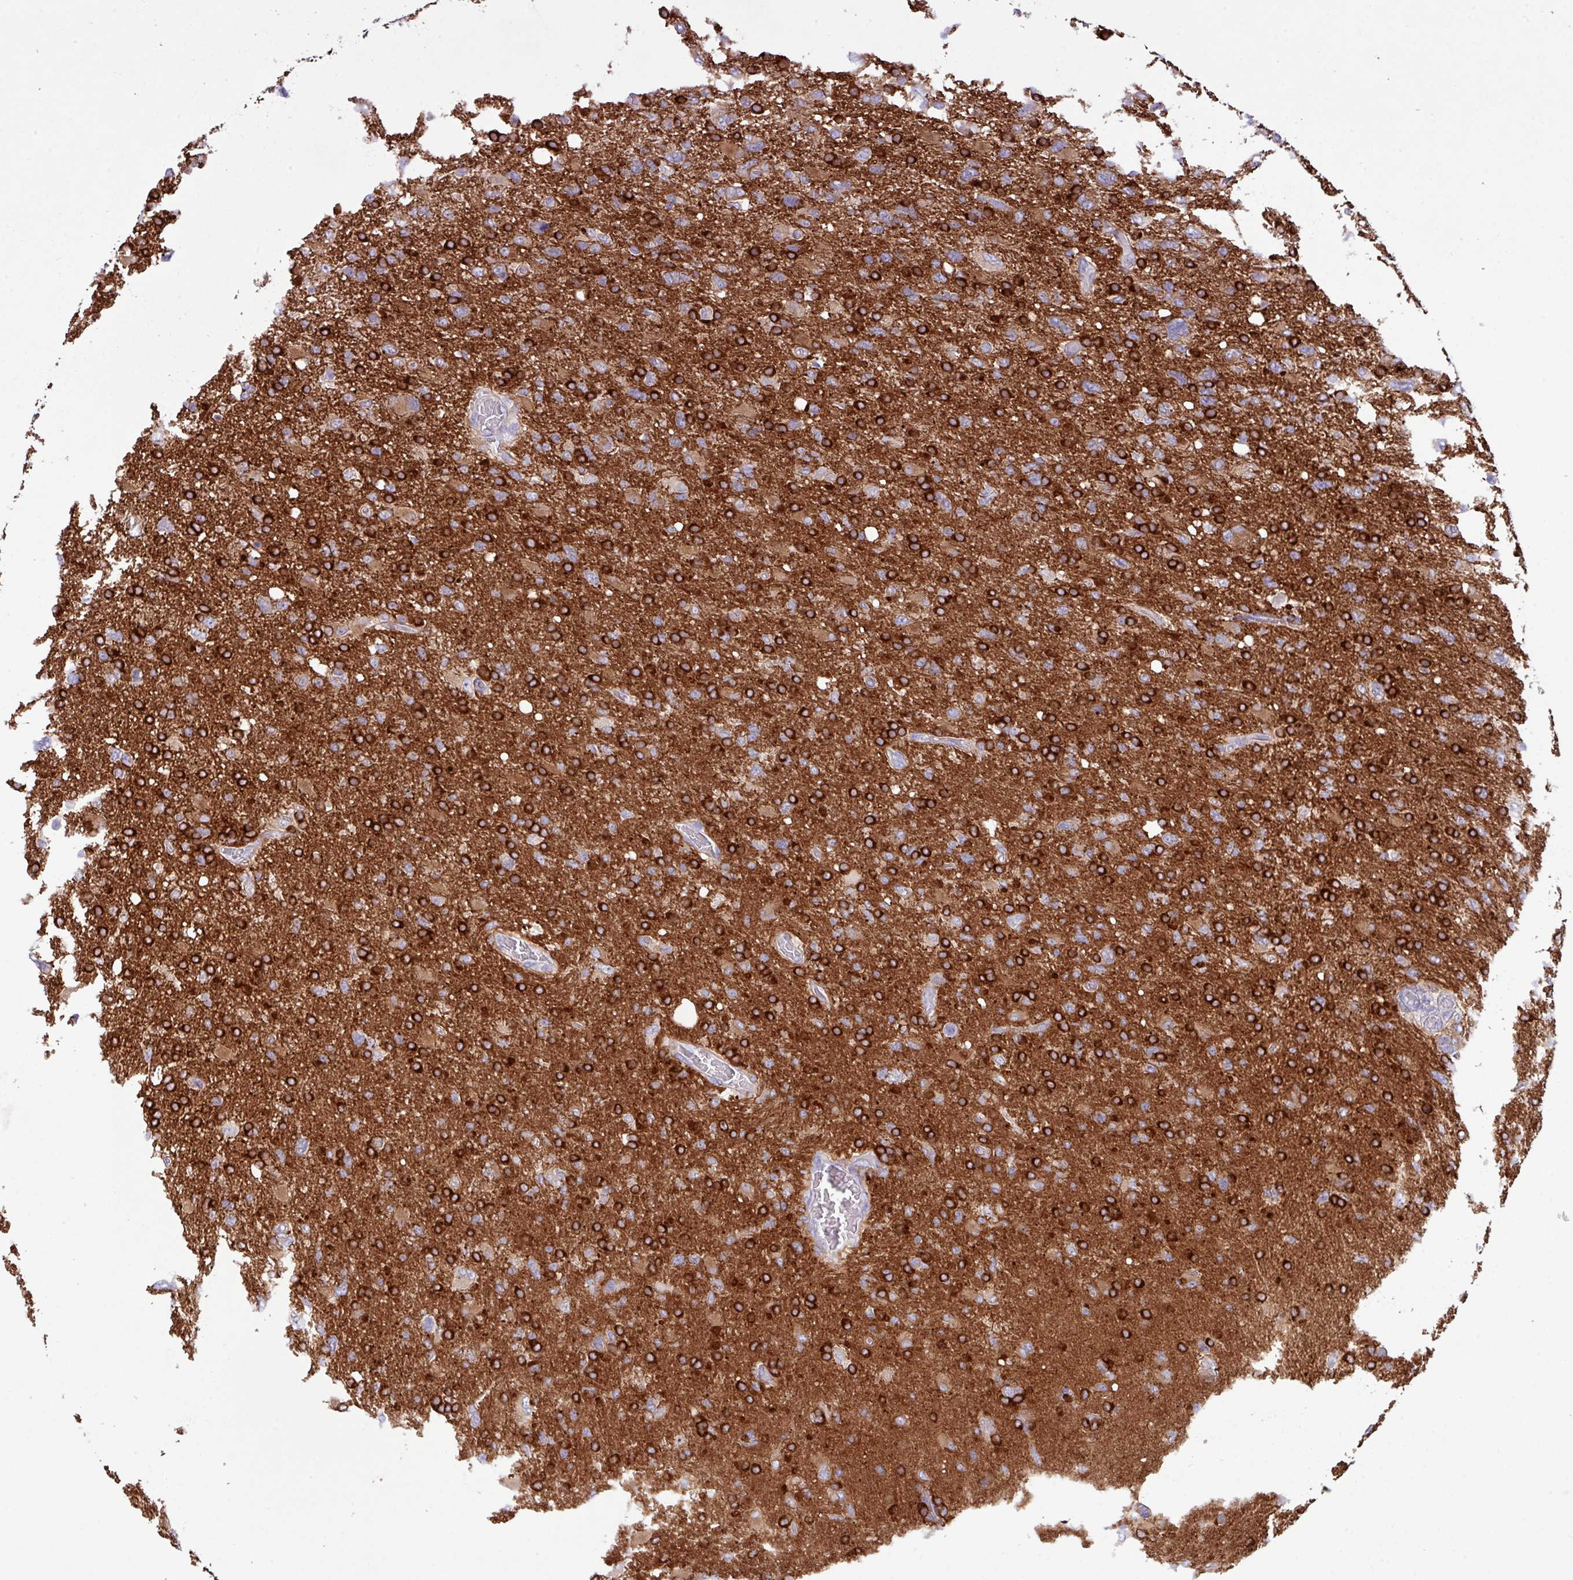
{"staining": {"intensity": "strong", "quantity": "25%-75%", "location": "cytoplasmic/membranous"}, "tissue": "glioma", "cell_type": "Tumor cells", "image_type": "cancer", "snomed": [{"axis": "morphology", "description": "Glioma, malignant, High grade"}, {"axis": "topography", "description": "Brain"}], "caption": "This micrograph displays glioma stained with immunohistochemistry (IHC) to label a protein in brown. The cytoplasmic/membranous of tumor cells show strong positivity for the protein. Nuclei are counter-stained blue.", "gene": "KIRREL3", "patient": {"sex": "male", "age": 61}}